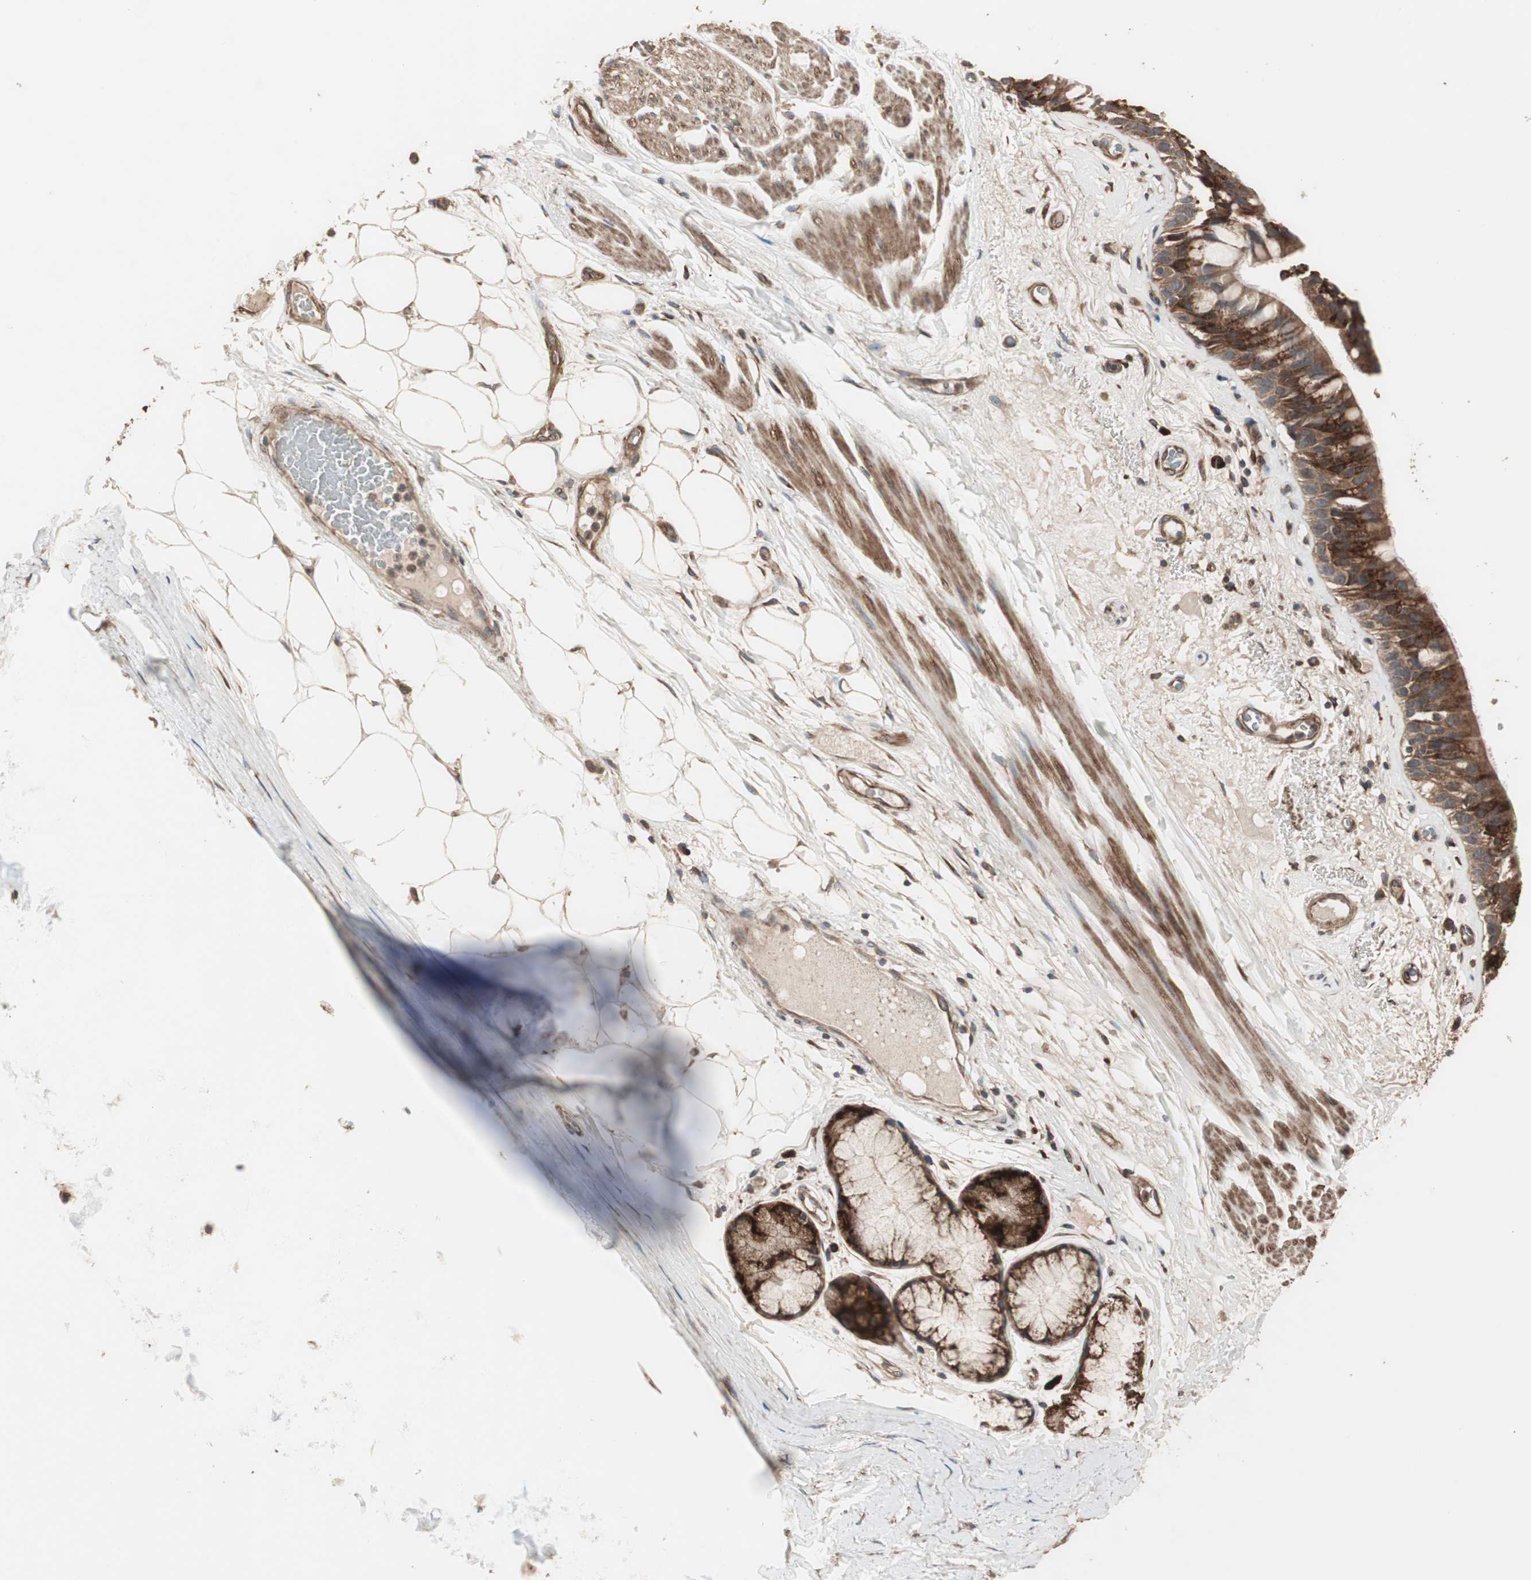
{"staining": {"intensity": "strong", "quantity": ">75%", "location": "cytoplasmic/membranous"}, "tissue": "bronchus", "cell_type": "Respiratory epithelial cells", "image_type": "normal", "snomed": [{"axis": "morphology", "description": "Normal tissue, NOS"}, {"axis": "topography", "description": "Bronchus"}], "caption": "A photomicrograph of human bronchus stained for a protein reveals strong cytoplasmic/membranous brown staining in respiratory epithelial cells. Using DAB (3,3'-diaminobenzidine) (brown) and hematoxylin (blue) stains, captured at high magnification using brightfield microscopy.", "gene": "LZTS1", "patient": {"sex": "male", "age": 66}}